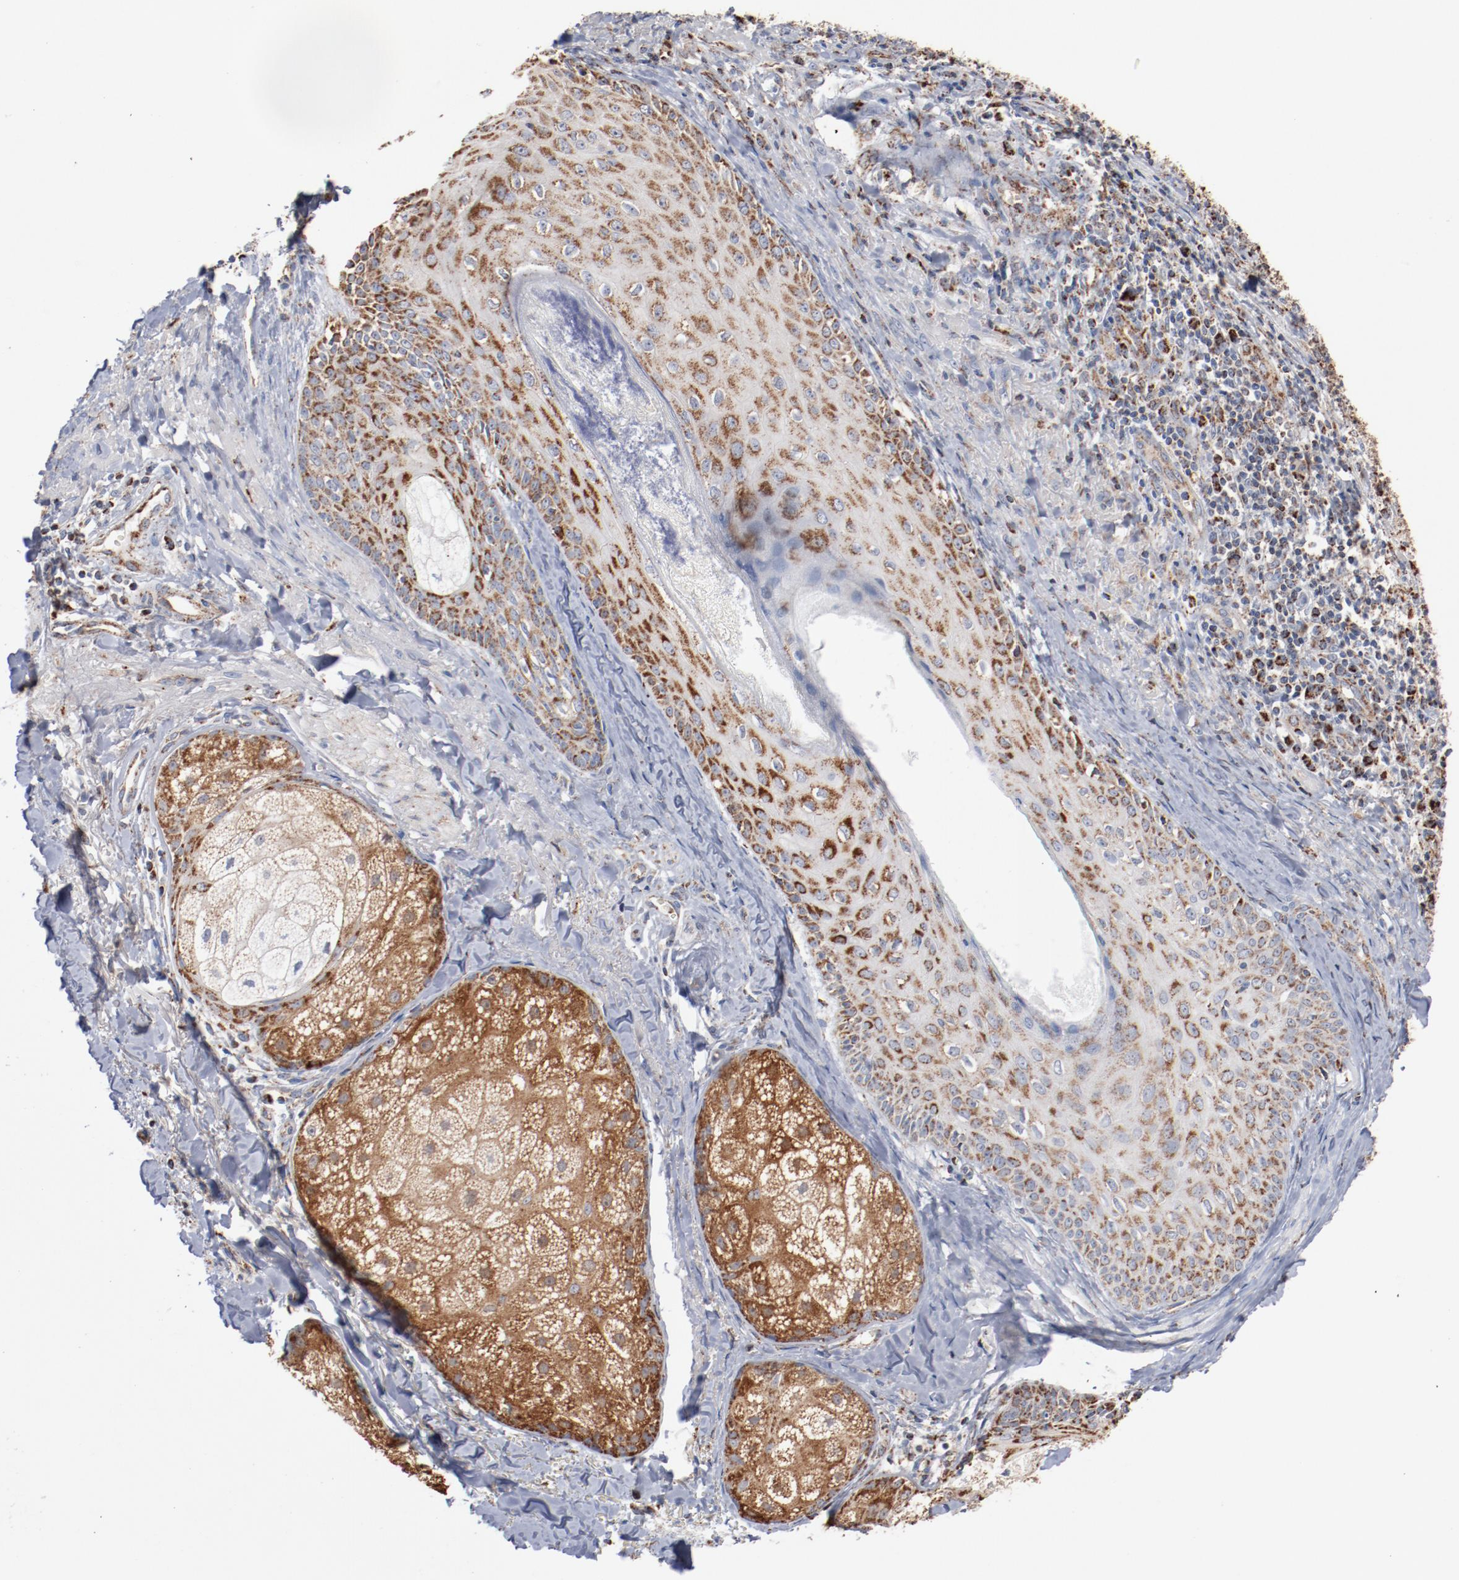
{"staining": {"intensity": "strong", "quantity": "25%-75%", "location": "cytoplasmic/membranous"}, "tissue": "skin cancer", "cell_type": "Tumor cells", "image_type": "cancer", "snomed": [{"axis": "morphology", "description": "Basal cell carcinoma"}, {"axis": "topography", "description": "Skin"}], "caption": "Immunohistochemical staining of skin cancer (basal cell carcinoma) reveals strong cytoplasmic/membranous protein expression in about 25%-75% of tumor cells. Ihc stains the protein of interest in brown and the nuclei are stained blue.", "gene": "NDUFS4", "patient": {"sex": "male", "age": 84}}